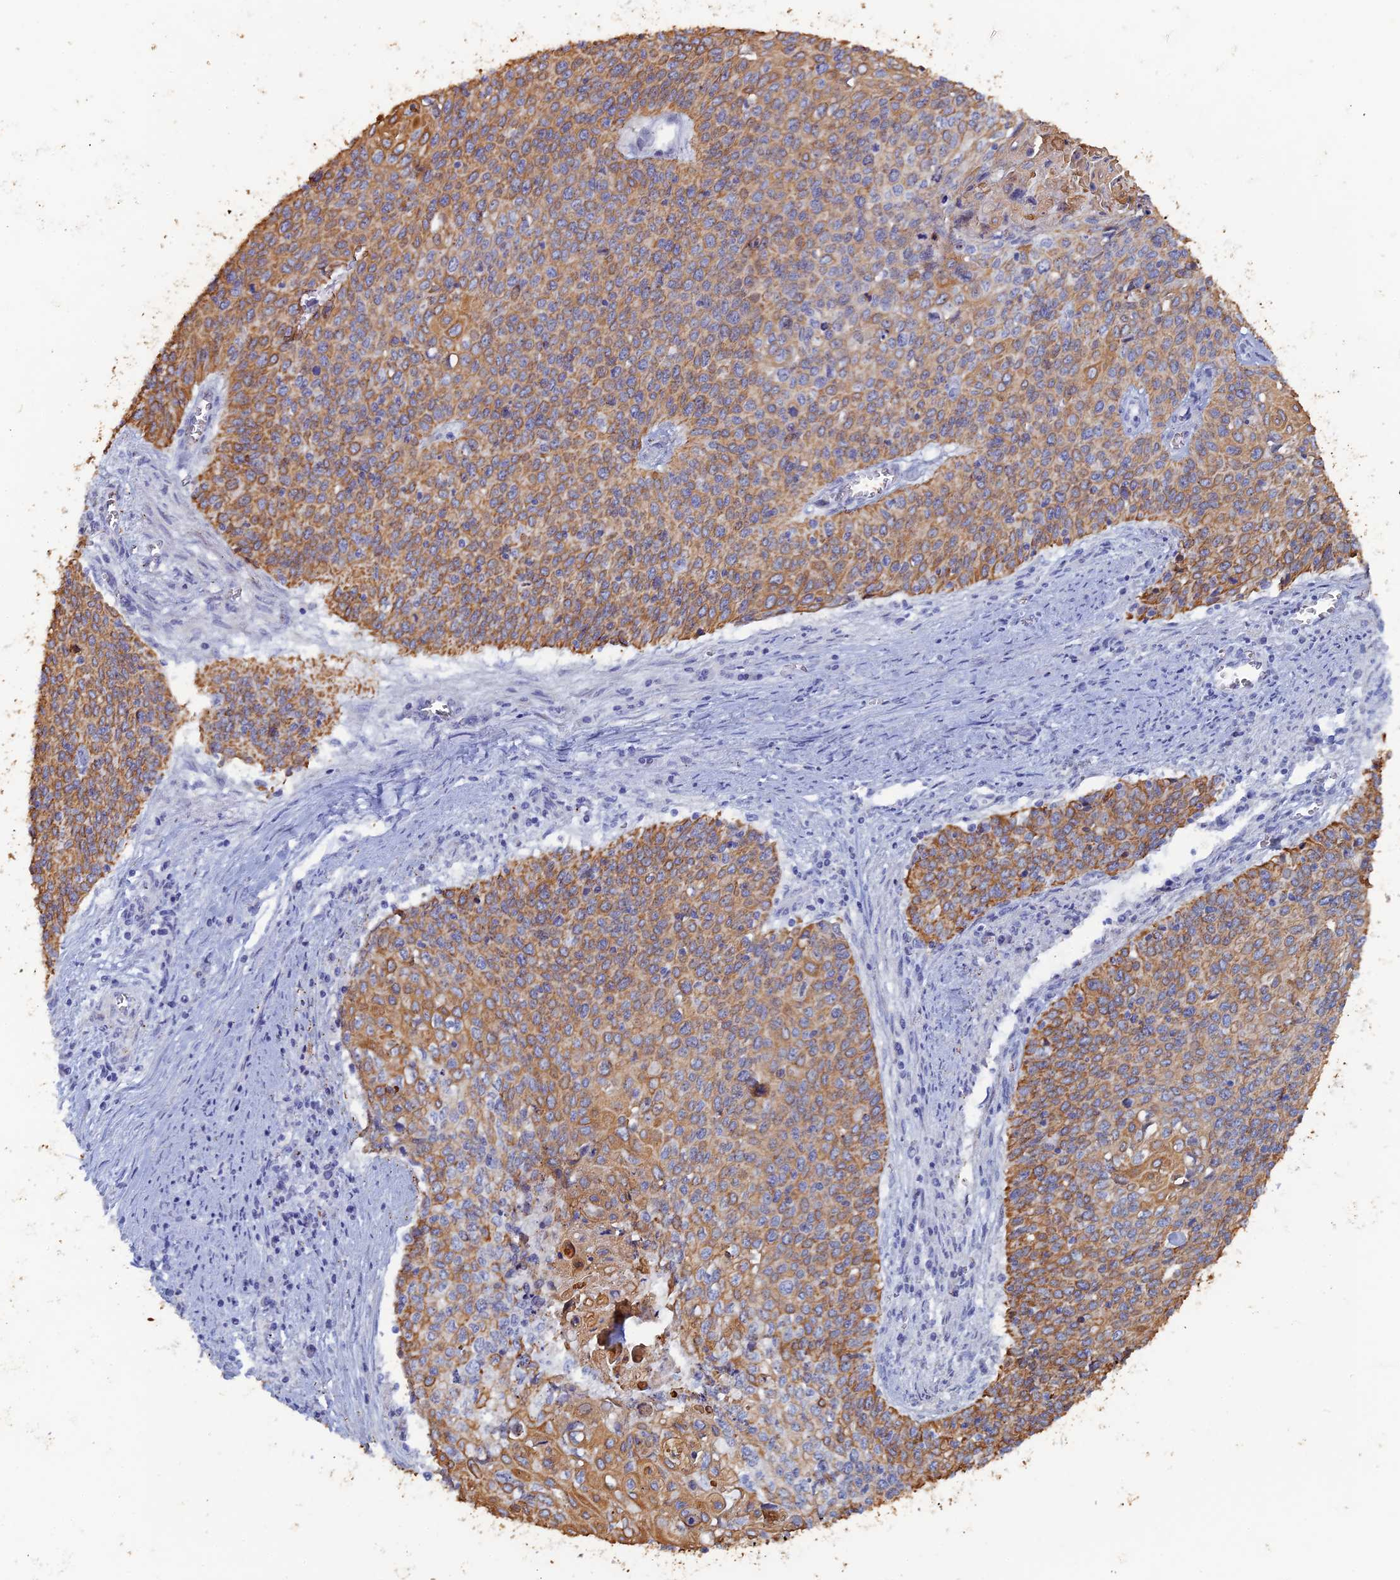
{"staining": {"intensity": "moderate", "quantity": ">75%", "location": "cytoplasmic/membranous"}, "tissue": "cervical cancer", "cell_type": "Tumor cells", "image_type": "cancer", "snomed": [{"axis": "morphology", "description": "Squamous cell carcinoma, NOS"}, {"axis": "topography", "description": "Cervix"}], "caption": "A high-resolution histopathology image shows immunohistochemistry (IHC) staining of cervical cancer (squamous cell carcinoma), which reveals moderate cytoplasmic/membranous positivity in approximately >75% of tumor cells.", "gene": "SRFBP1", "patient": {"sex": "female", "age": 39}}